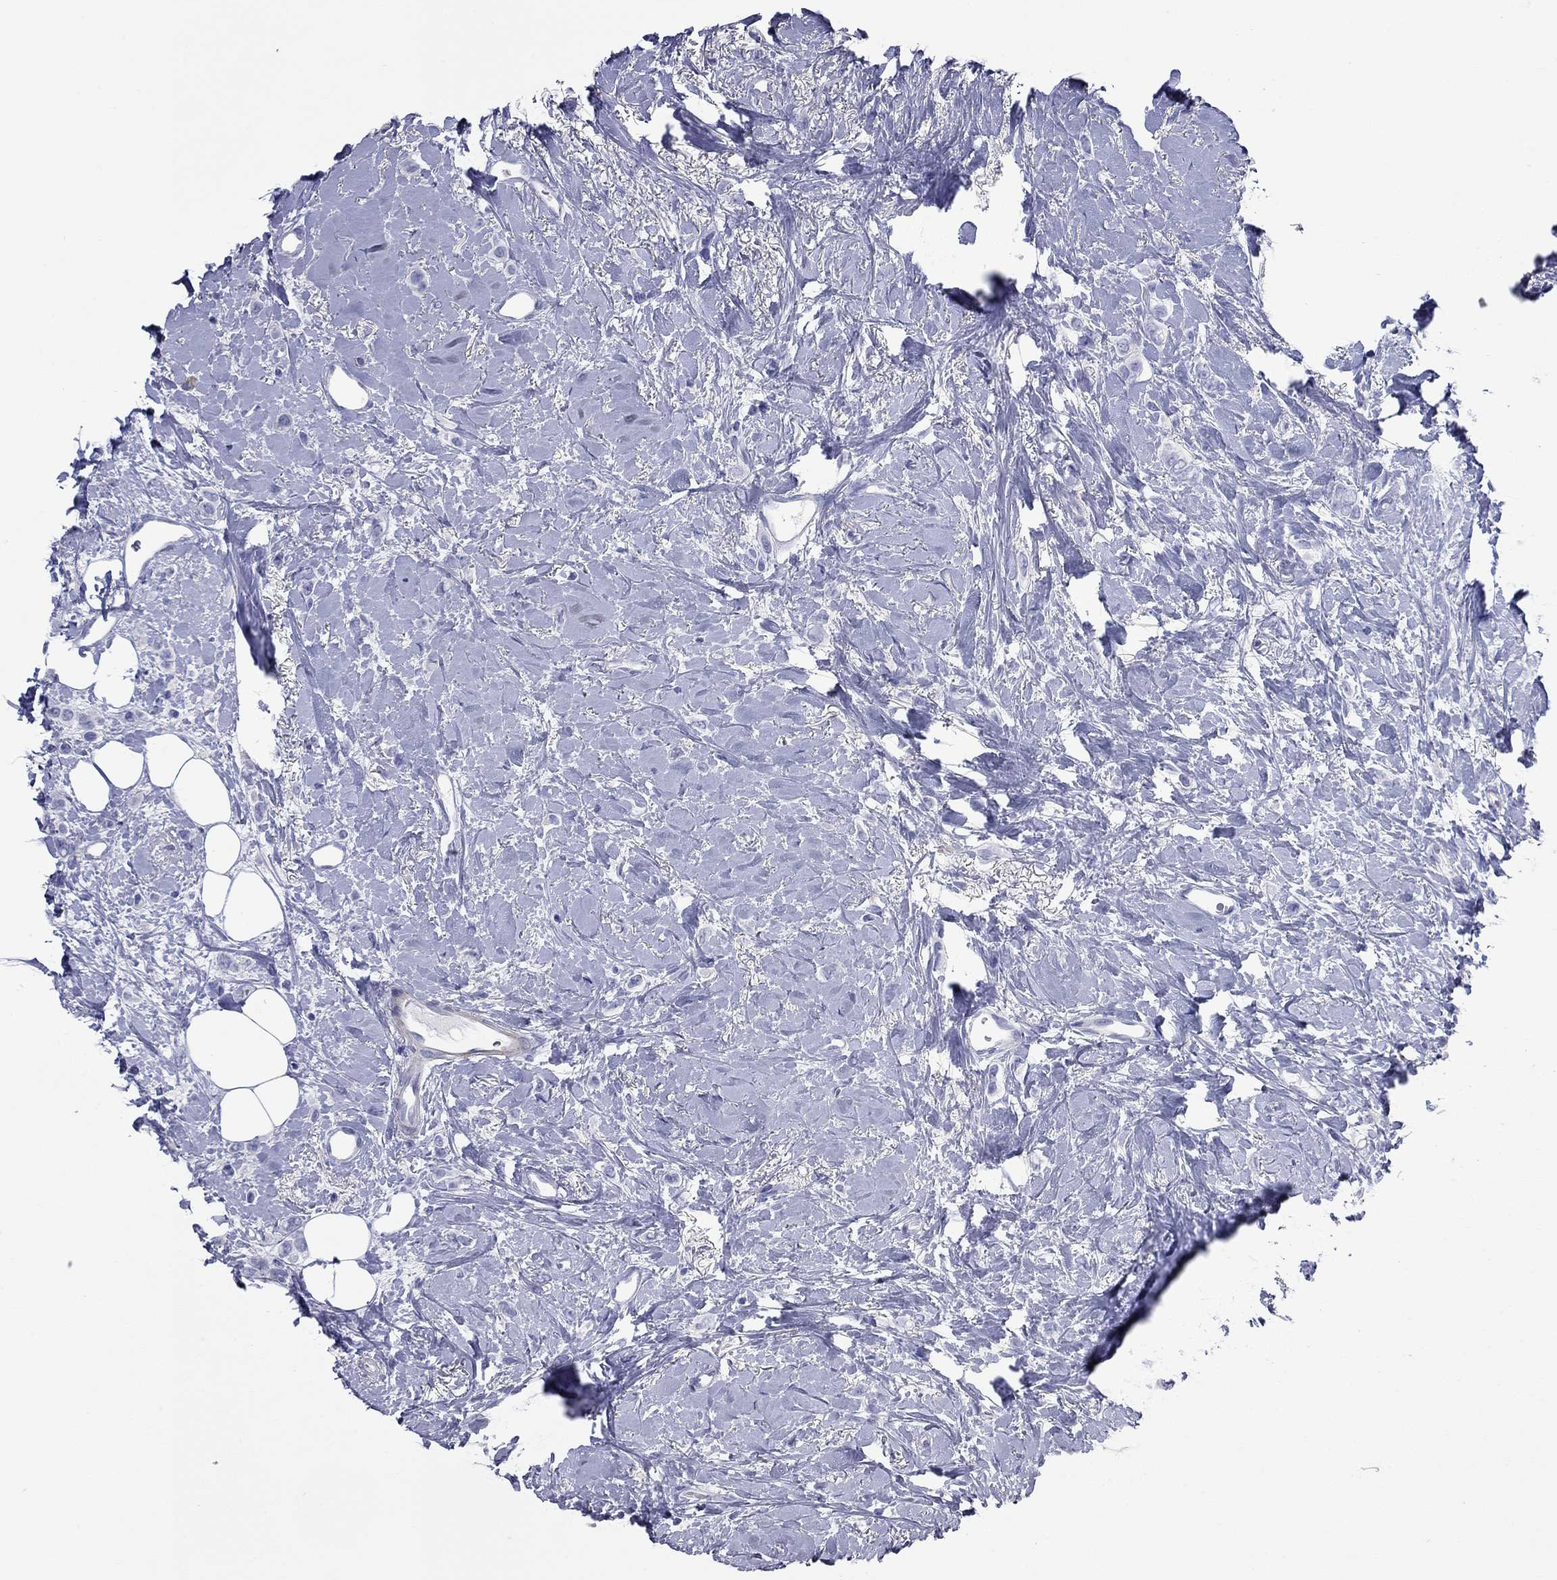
{"staining": {"intensity": "negative", "quantity": "none", "location": "none"}, "tissue": "breast cancer", "cell_type": "Tumor cells", "image_type": "cancer", "snomed": [{"axis": "morphology", "description": "Lobular carcinoma"}, {"axis": "topography", "description": "Breast"}], "caption": "Immunohistochemistry micrograph of neoplastic tissue: human breast lobular carcinoma stained with DAB (3,3'-diaminobenzidine) exhibits no significant protein positivity in tumor cells.", "gene": "ACTL7B", "patient": {"sex": "female", "age": 66}}